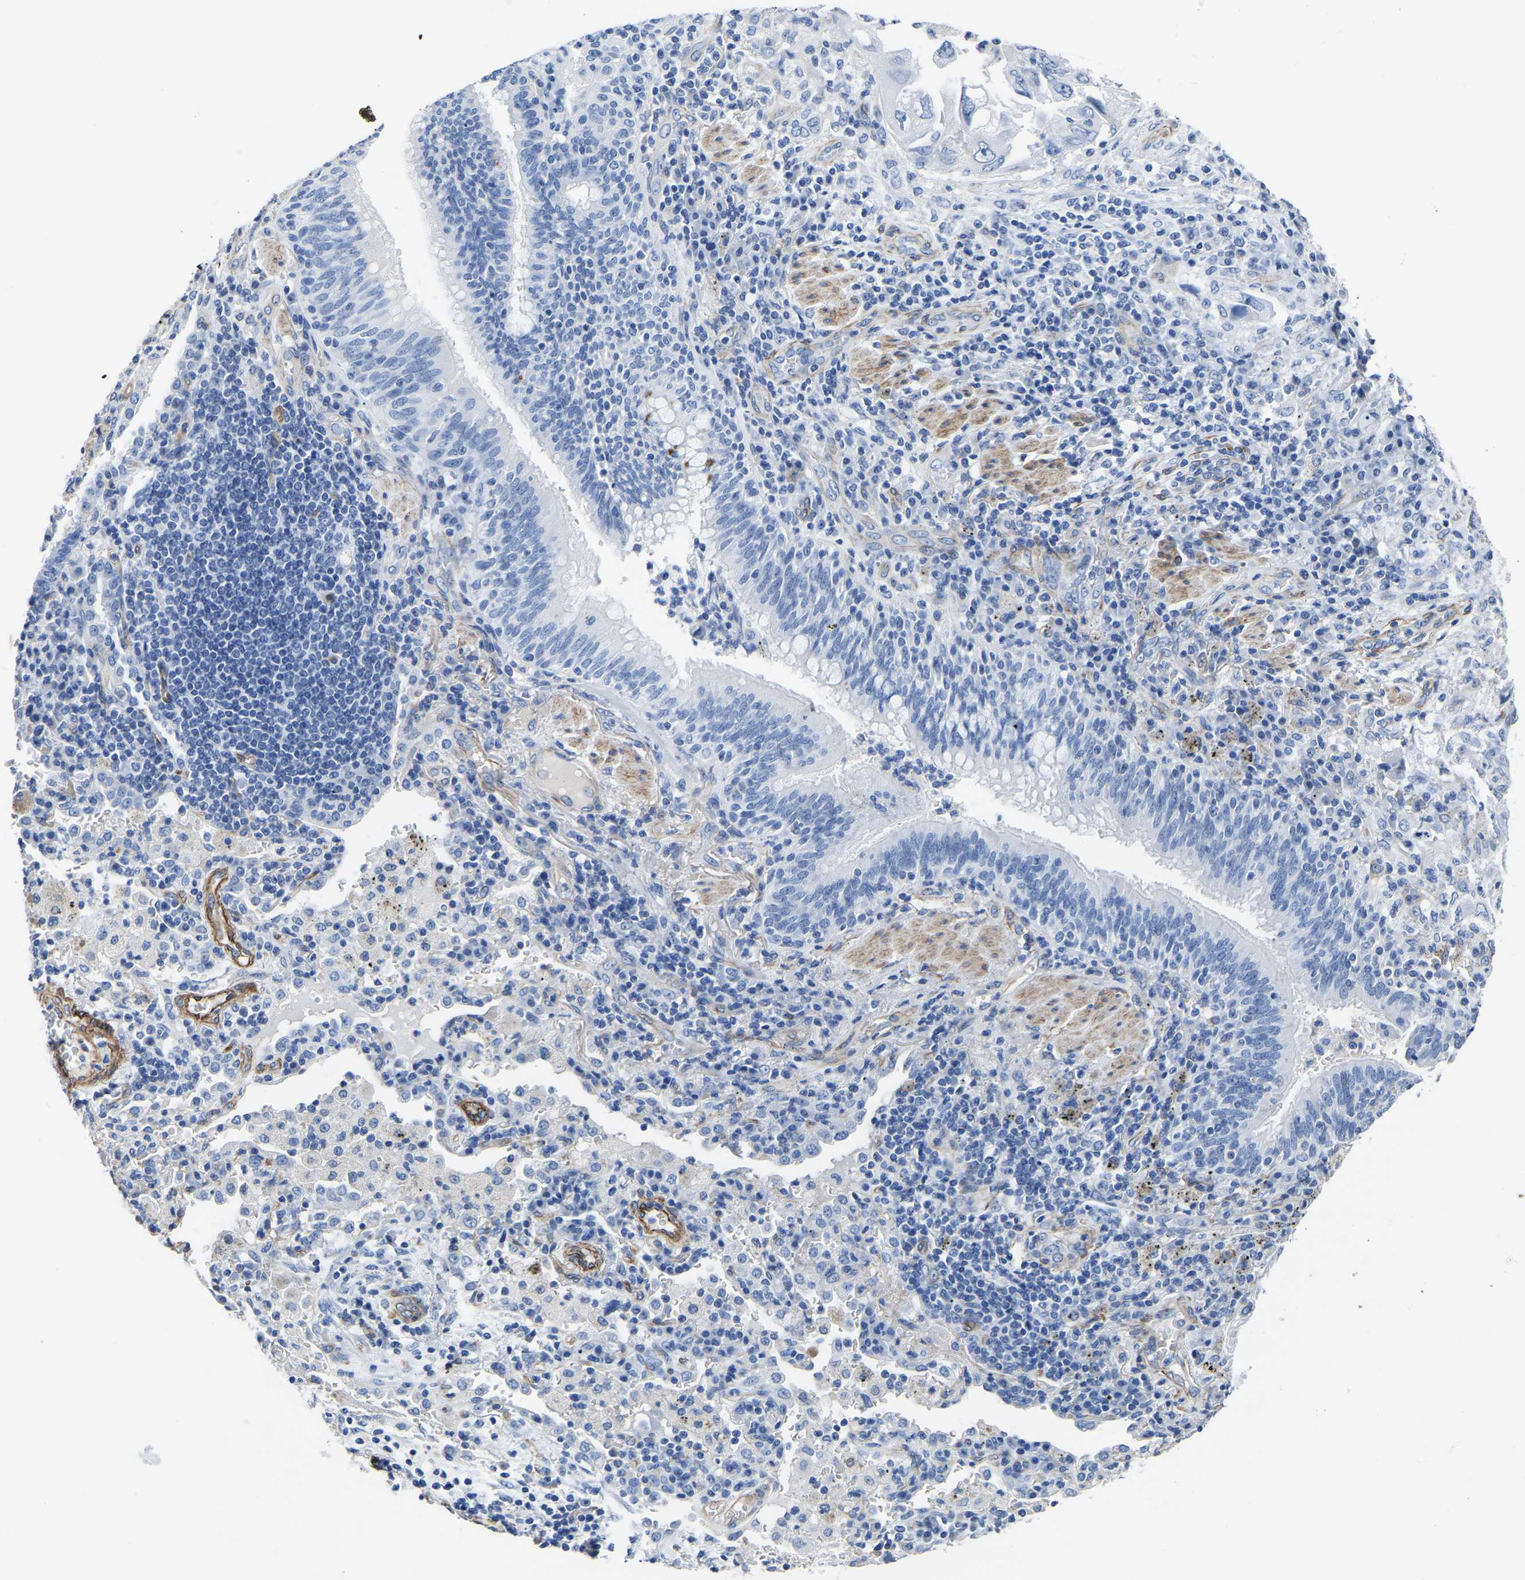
{"staining": {"intensity": "negative", "quantity": "none", "location": "none"}, "tissue": "lung cancer", "cell_type": "Tumor cells", "image_type": "cancer", "snomed": [{"axis": "morphology", "description": "Adenocarcinoma, NOS"}, {"axis": "topography", "description": "Lung"}], "caption": "Immunohistochemistry of human lung cancer reveals no staining in tumor cells. The staining is performed using DAB (3,3'-diaminobenzidine) brown chromogen with nuclei counter-stained in using hematoxylin.", "gene": "SLC45A3", "patient": {"sex": "male", "age": 64}}